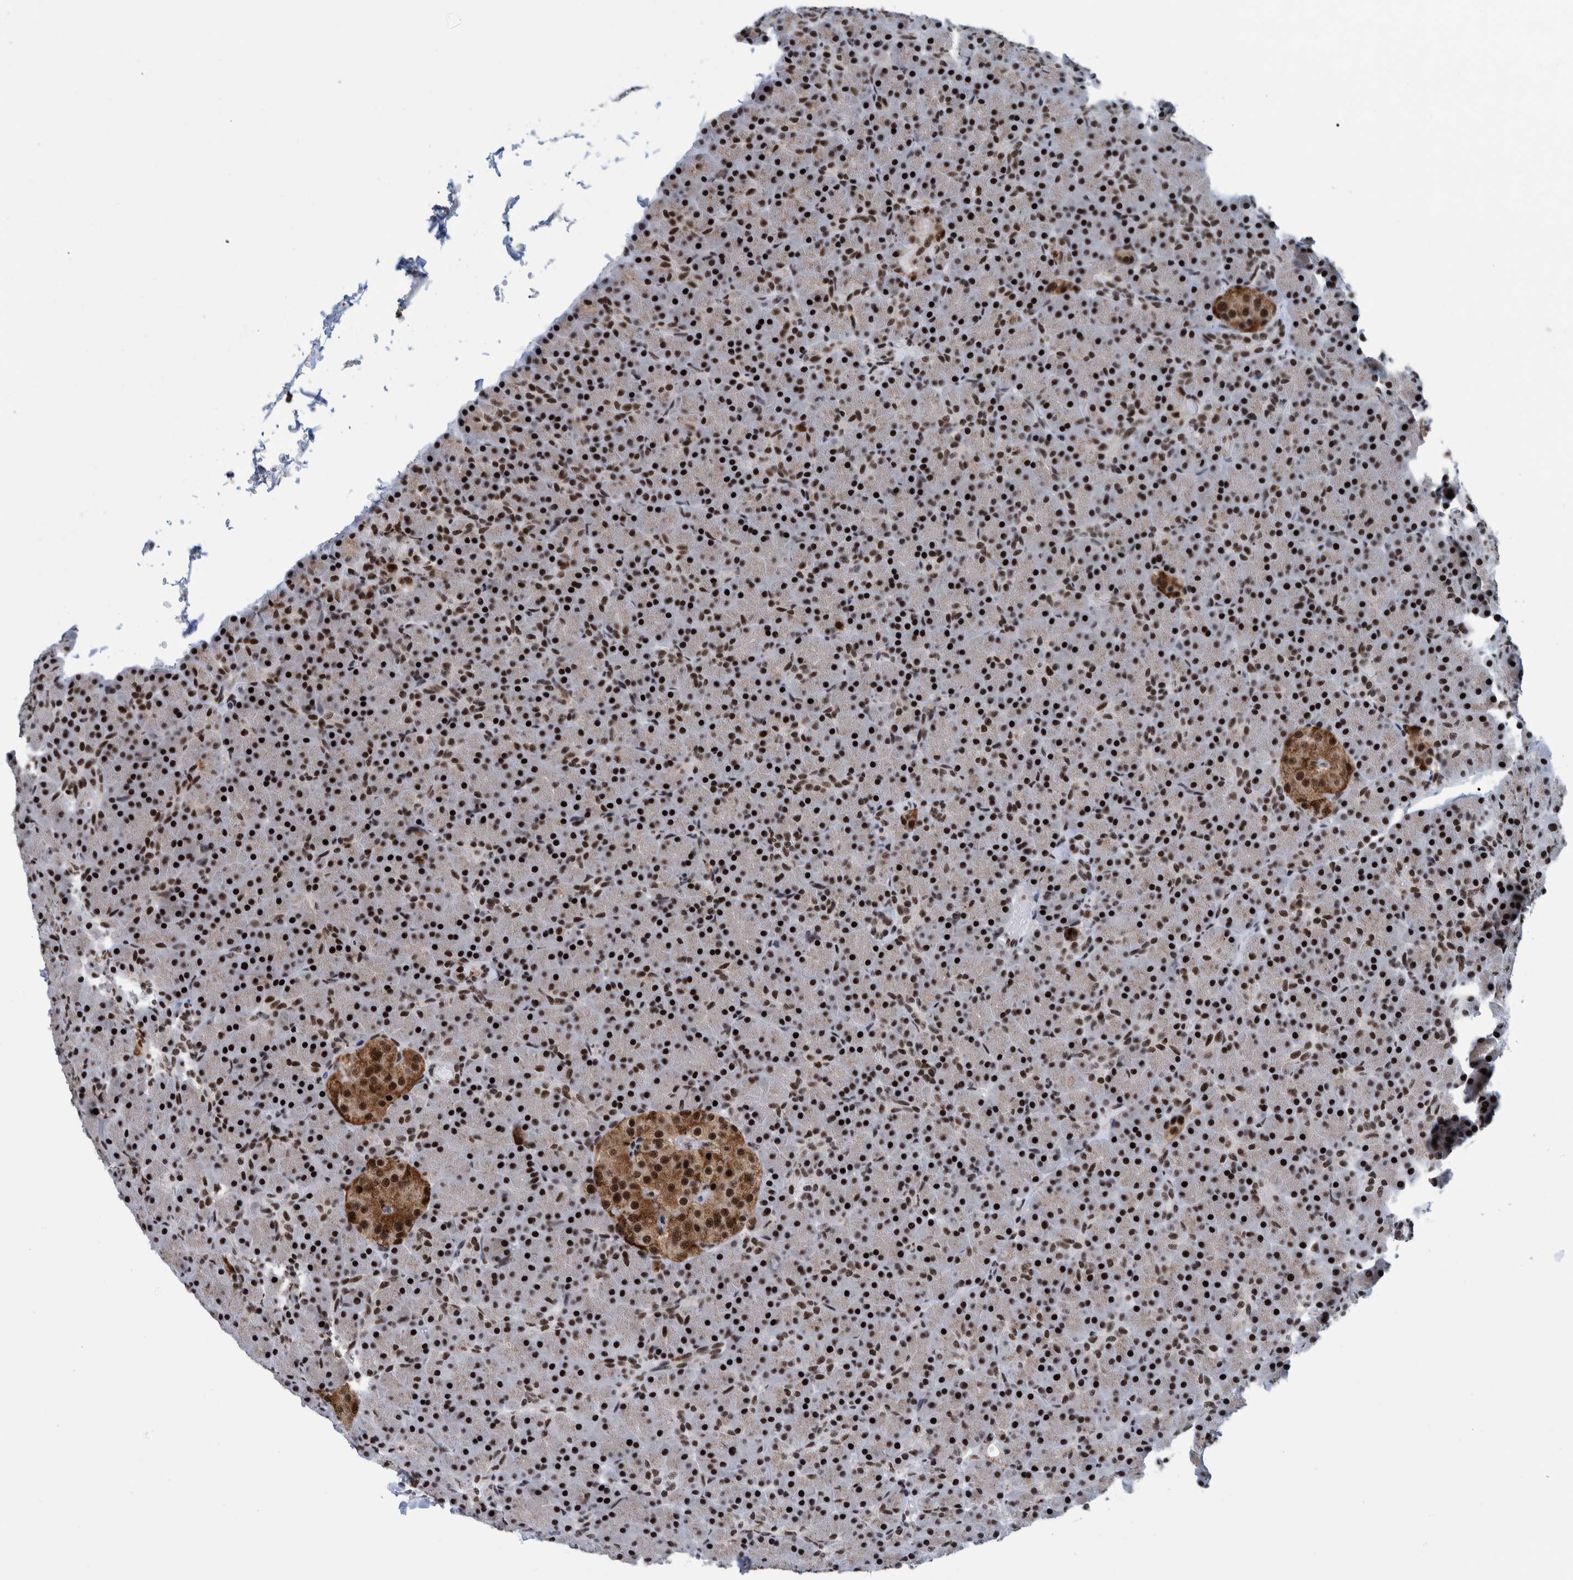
{"staining": {"intensity": "strong", "quantity": ">75%", "location": "nuclear"}, "tissue": "pancreas", "cell_type": "Exocrine glandular cells", "image_type": "normal", "snomed": [{"axis": "morphology", "description": "Normal tissue, NOS"}, {"axis": "topography", "description": "Pancreas"}], "caption": "There is high levels of strong nuclear positivity in exocrine glandular cells of benign pancreas, as demonstrated by immunohistochemical staining (brown color).", "gene": "EFTUD2", "patient": {"sex": "female", "age": 43}}